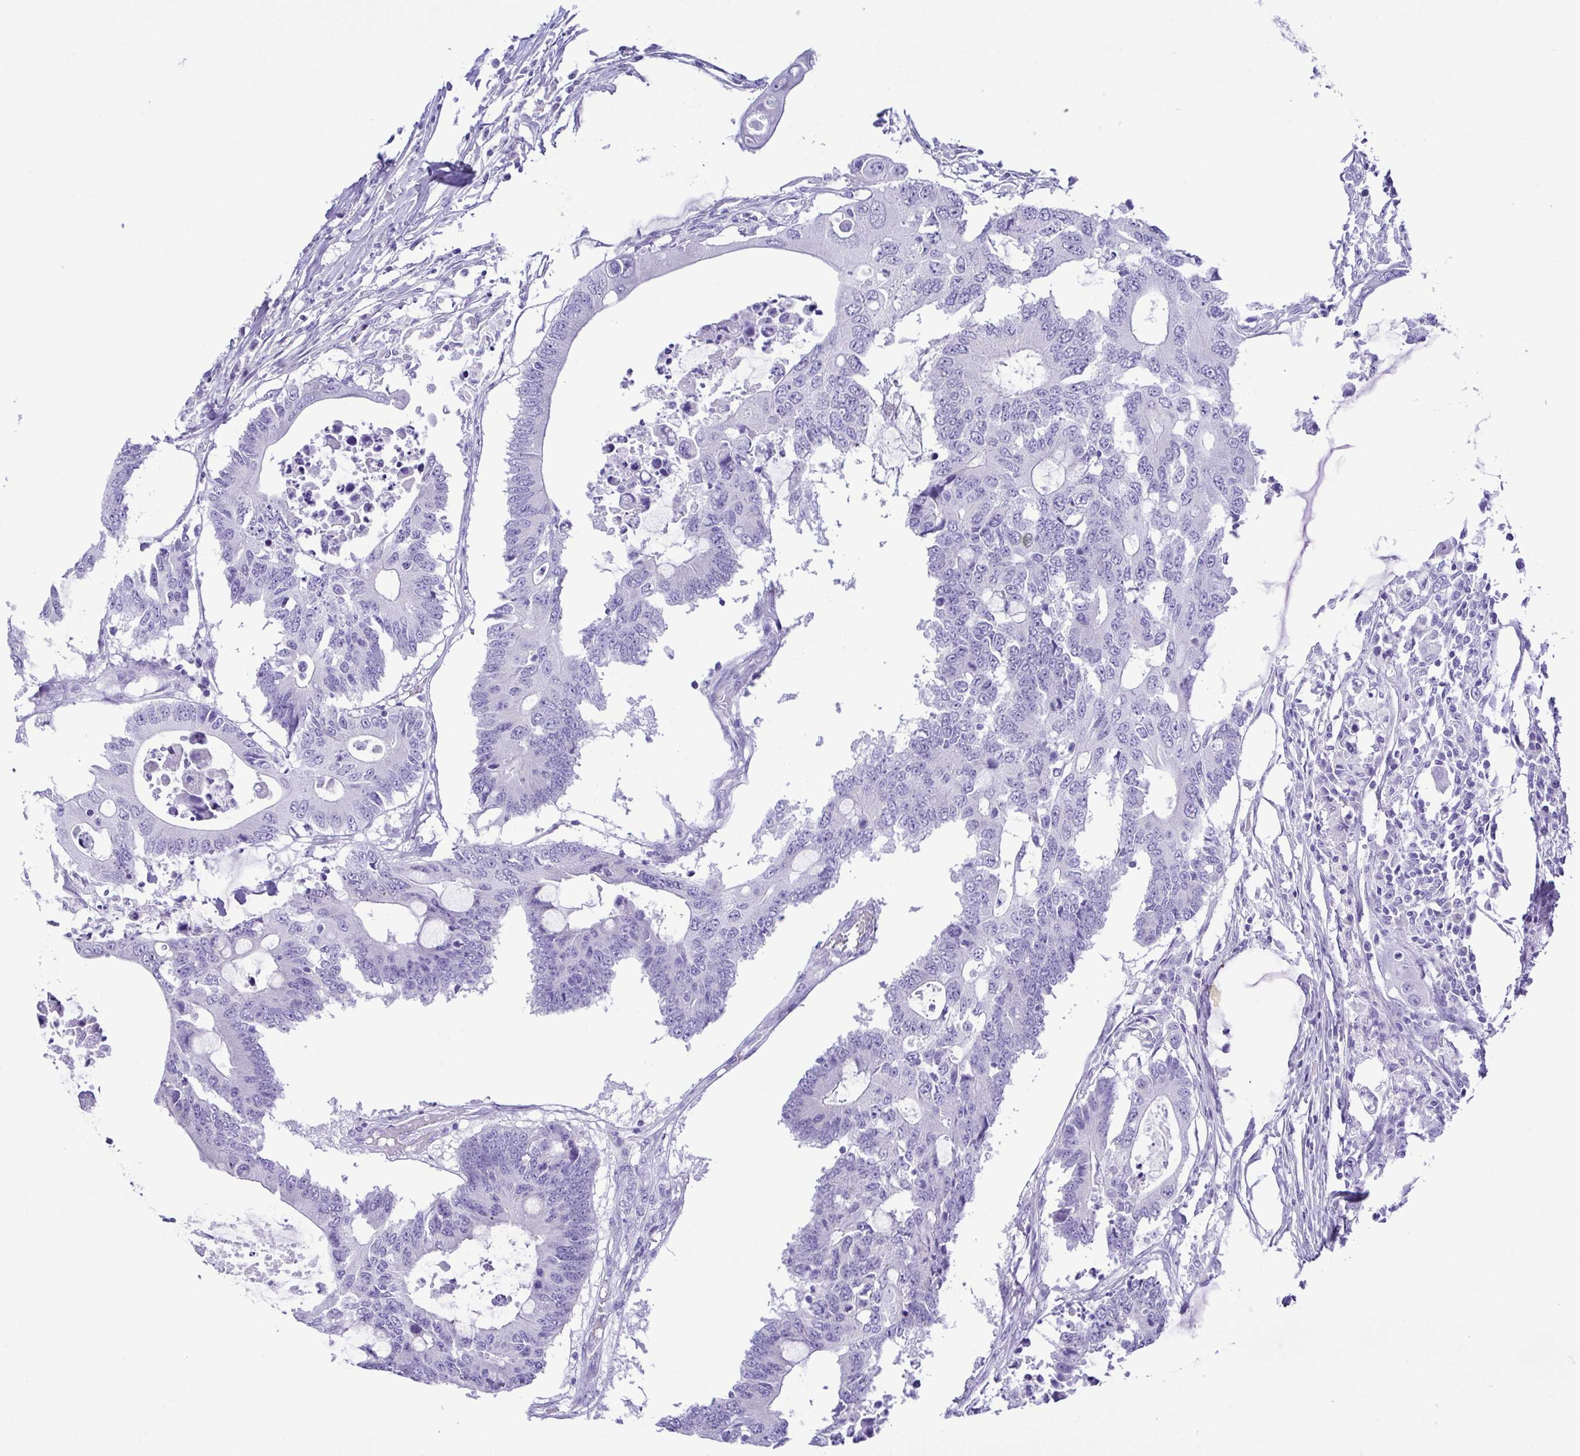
{"staining": {"intensity": "negative", "quantity": "none", "location": "none"}, "tissue": "colorectal cancer", "cell_type": "Tumor cells", "image_type": "cancer", "snomed": [{"axis": "morphology", "description": "Adenocarcinoma, NOS"}, {"axis": "topography", "description": "Colon"}], "caption": "IHC of human colorectal cancer (adenocarcinoma) displays no positivity in tumor cells.", "gene": "PAK3", "patient": {"sex": "male", "age": 71}}